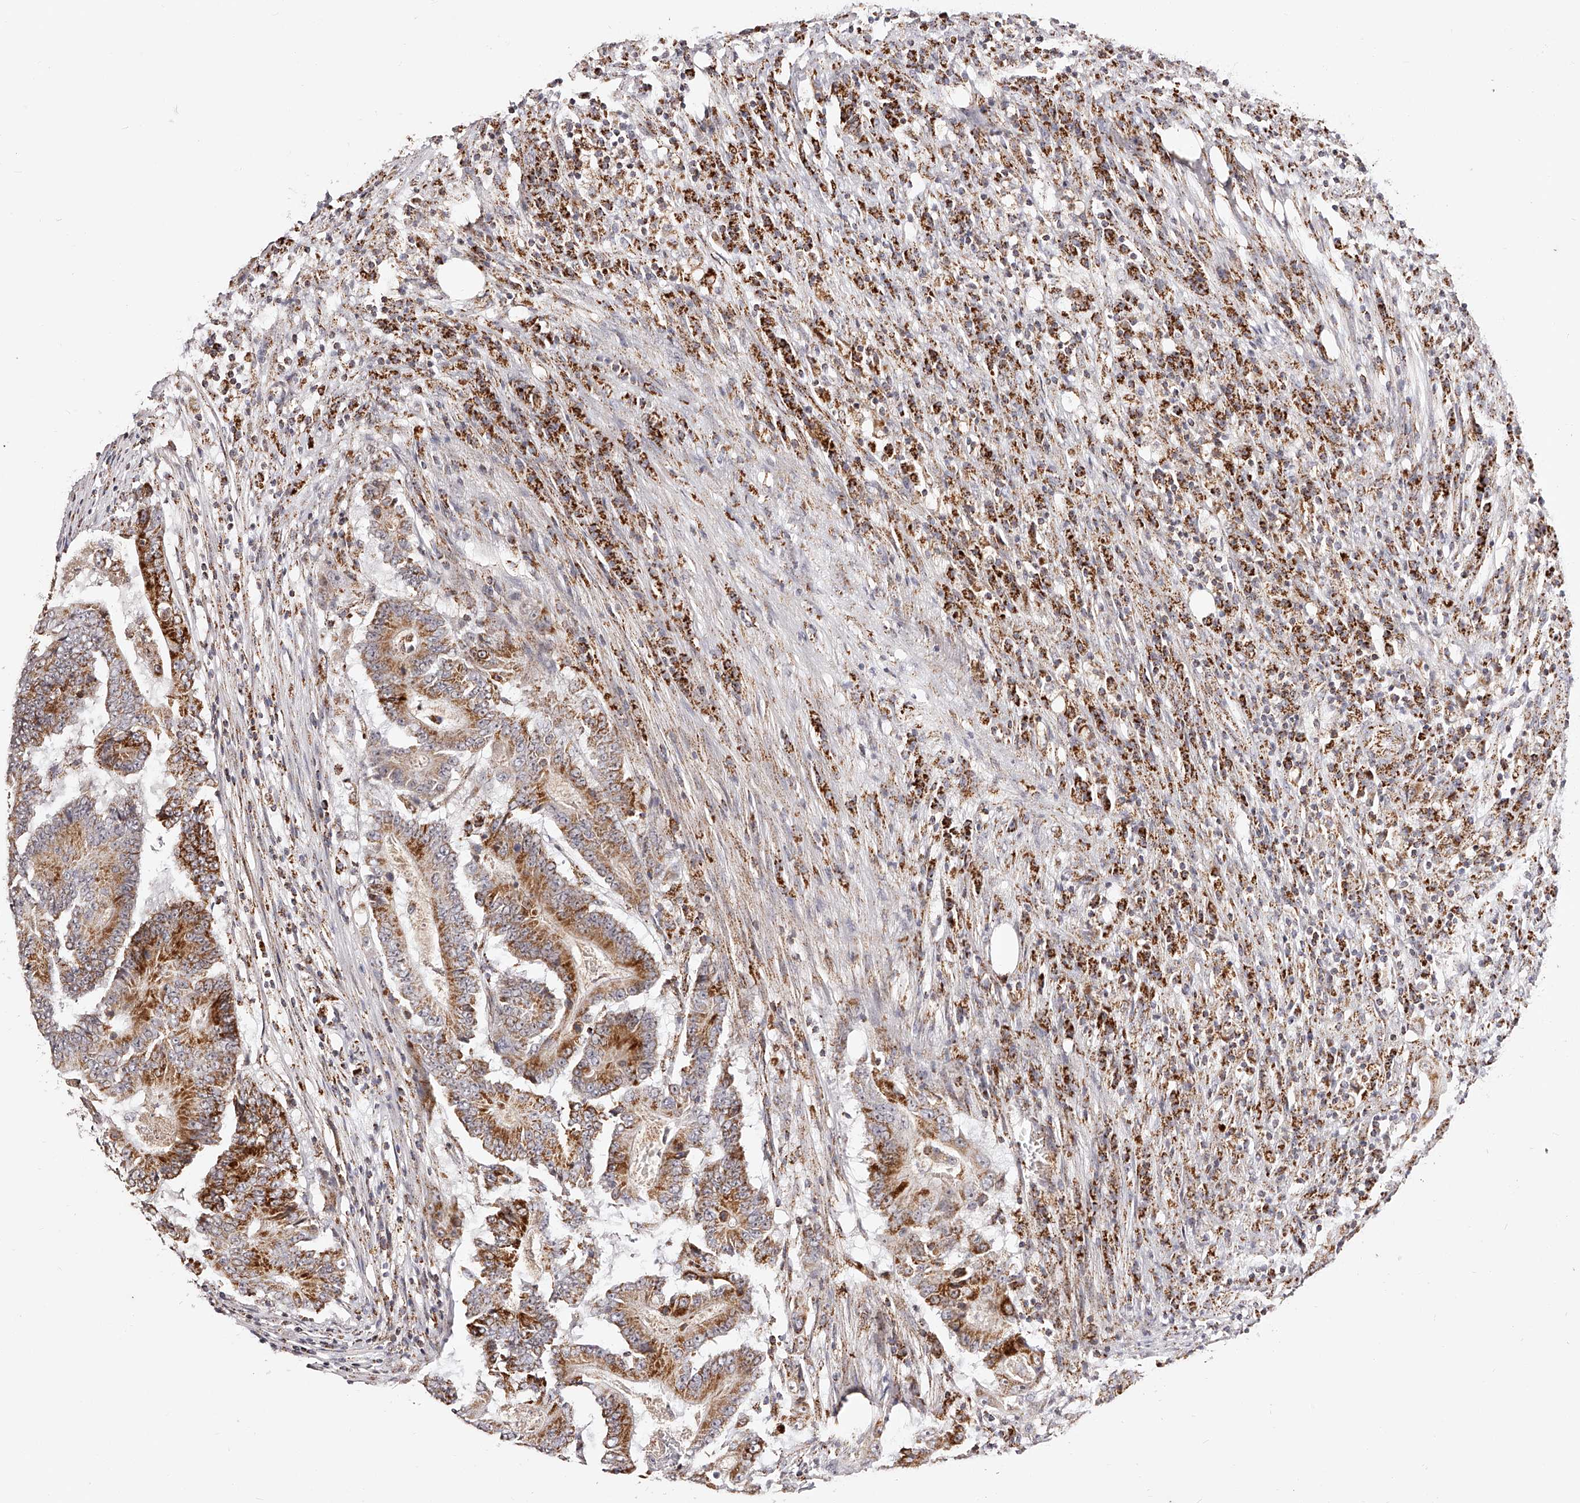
{"staining": {"intensity": "moderate", "quantity": ">75%", "location": "cytoplasmic/membranous"}, "tissue": "colorectal cancer", "cell_type": "Tumor cells", "image_type": "cancer", "snomed": [{"axis": "morphology", "description": "Adenocarcinoma, NOS"}, {"axis": "topography", "description": "Colon"}], "caption": "Immunohistochemistry staining of colorectal cancer (adenocarcinoma), which shows medium levels of moderate cytoplasmic/membranous positivity in about >75% of tumor cells indicating moderate cytoplasmic/membranous protein positivity. The staining was performed using DAB (3,3'-diaminobenzidine) (brown) for protein detection and nuclei were counterstained in hematoxylin (blue).", "gene": "NDUFV3", "patient": {"sex": "male", "age": 83}}